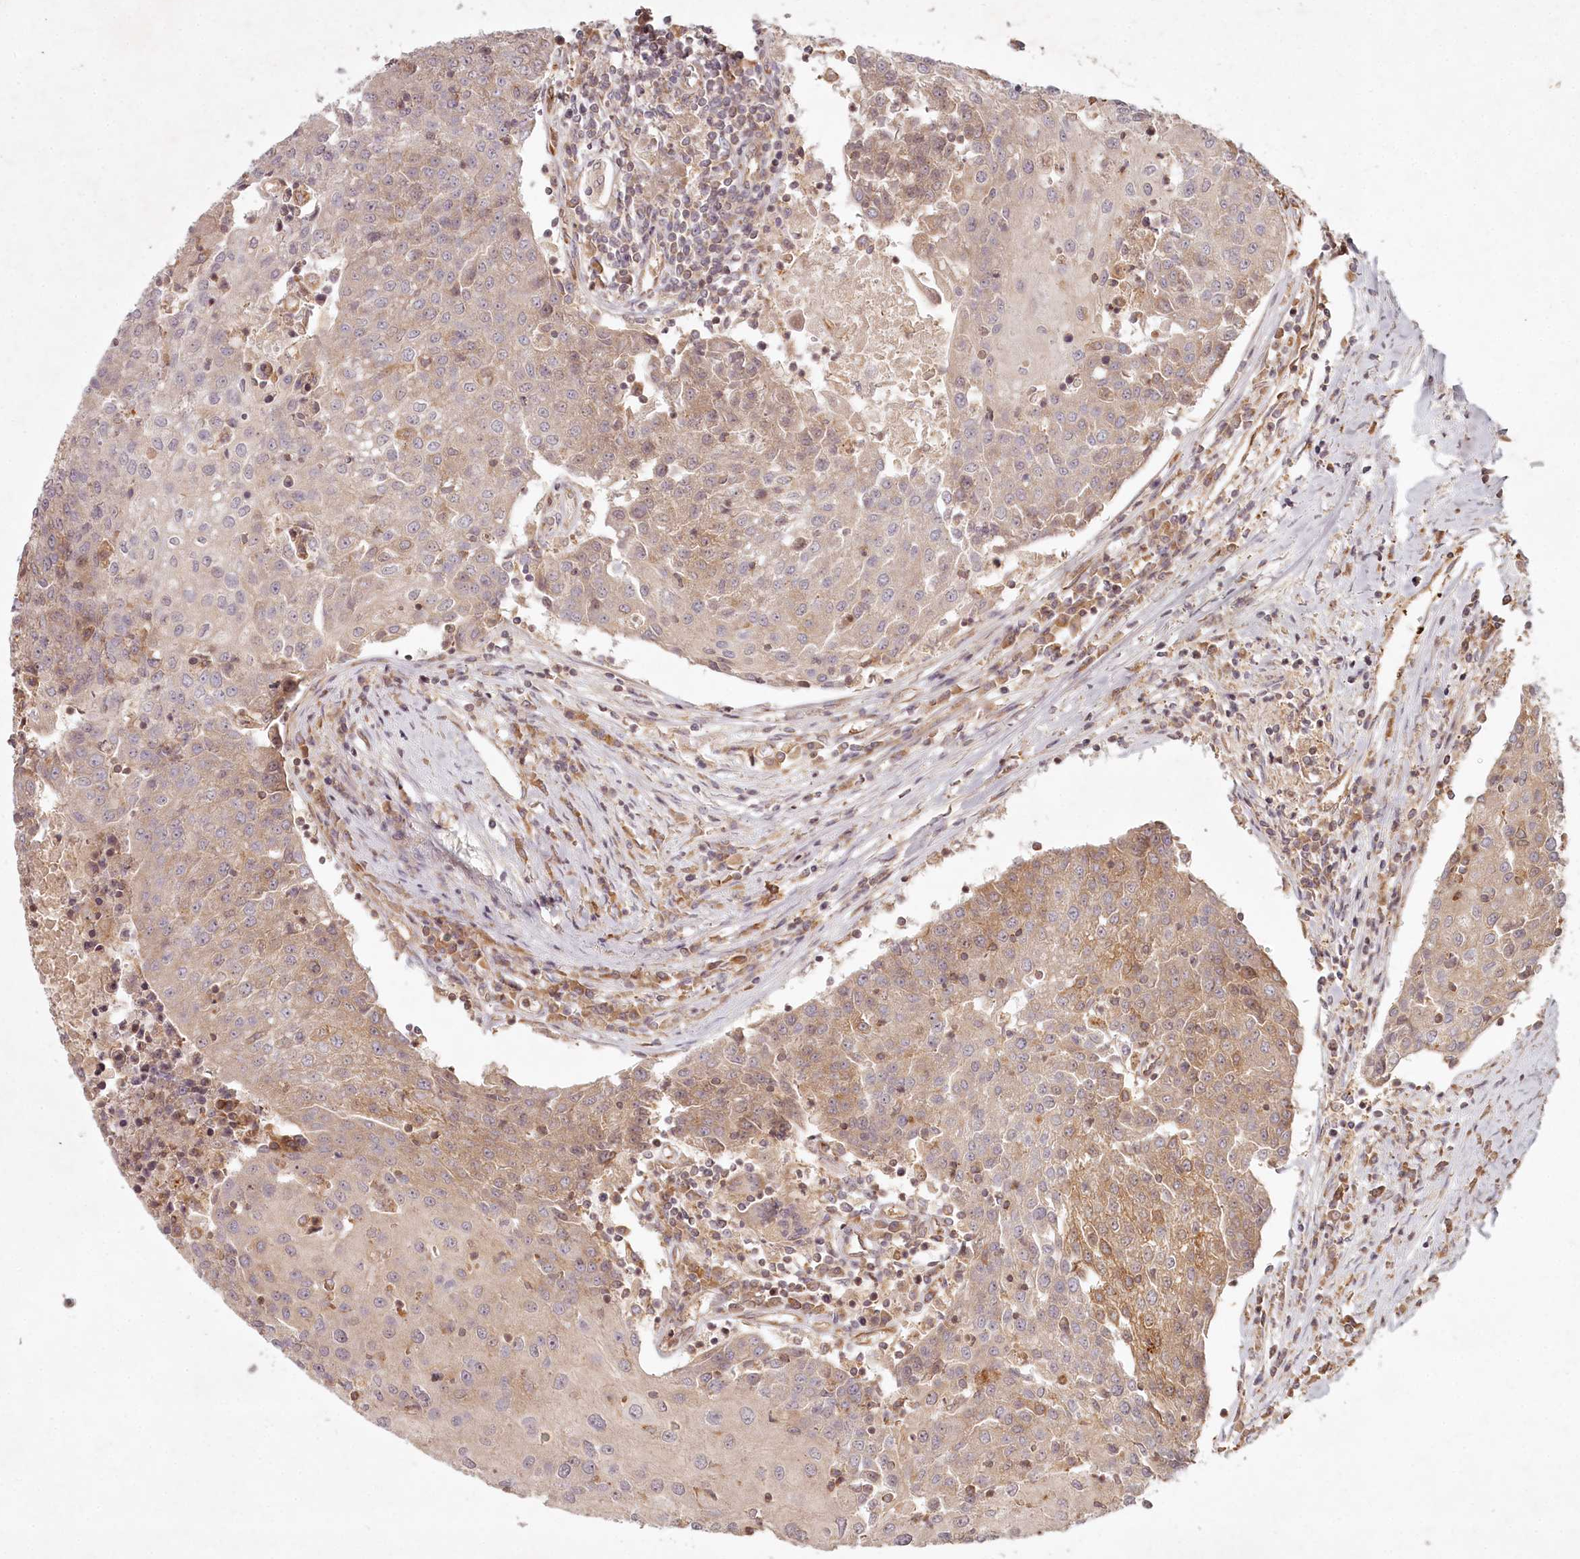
{"staining": {"intensity": "moderate", "quantity": "<25%", "location": "cytoplasmic/membranous"}, "tissue": "urothelial cancer", "cell_type": "Tumor cells", "image_type": "cancer", "snomed": [{"axis": "morphology", "description": "Urothelial carcinoma, High grade"}, {"axis": "topography", "description": "Urinary bladder"}], "caption": "An immunohistochemistry micrograph of tumor tissue is shown. Protein staining in brown shows moderate cytoplasmic/membranous positivity in high-grade urothelial carcinoma within tumor cells.", "gene": "TMIE", "patient": {"sex": "female", "age": 85}}